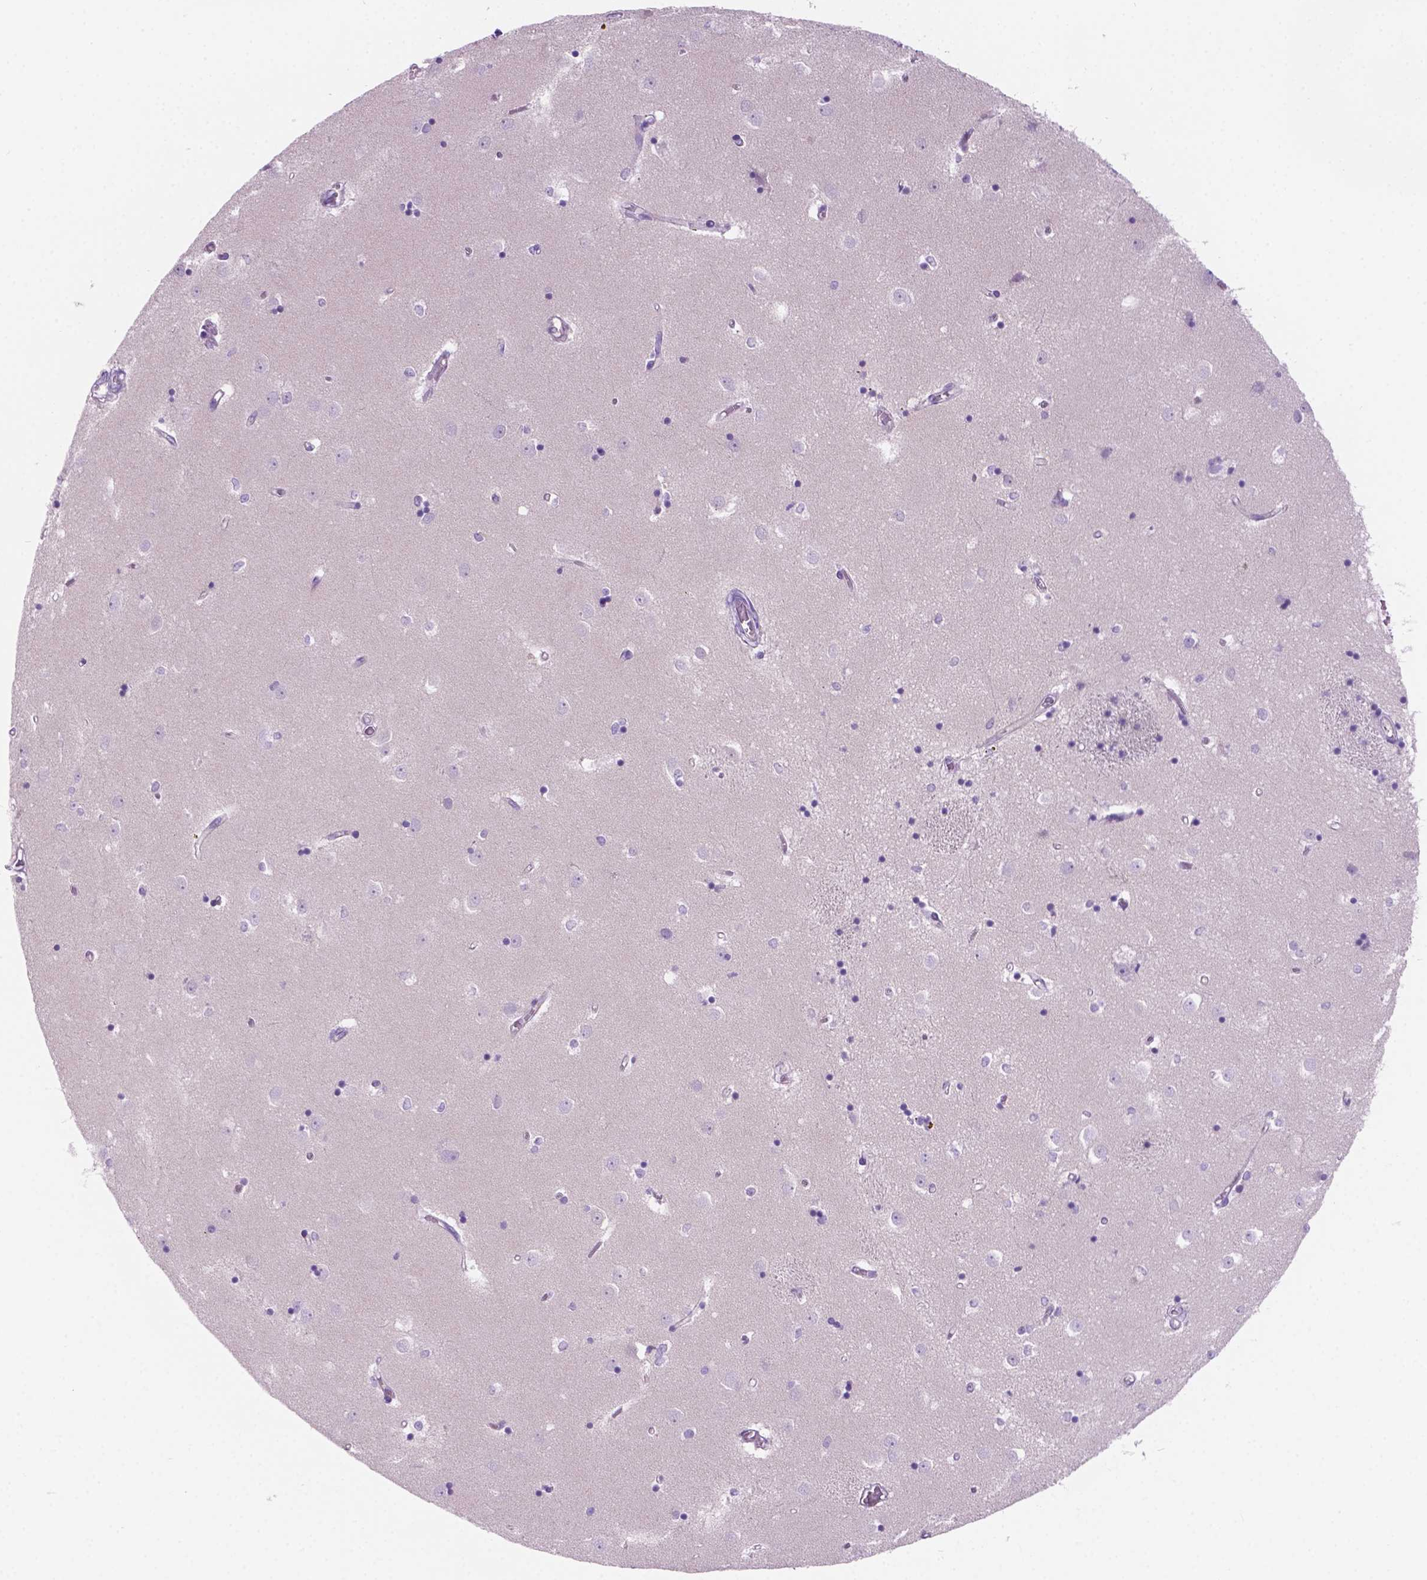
{"staining": {"intensity": "negative", "quantity": "none", "location": "none"}, "tissue": "caudate", "cell_type": "Glial cells", "image_type": "normal", "snomed": [{"axis": "morphology", "description": "Normal tissue, NOS"}, {"axis": "topography", "description": "Lateral ventricle wall"}], "caption": "Glial cells are negative for brown protein staining in normal caudate. The staining was performed using DAB (3,3'-diaminobenzidine) to visualize the protein expression in brown, while the nuclei were stained in blue with hematoxylin (Magnification: 20x).", "gene": "GRIN2B", "patient": {"sex": "male", "age": 54}}